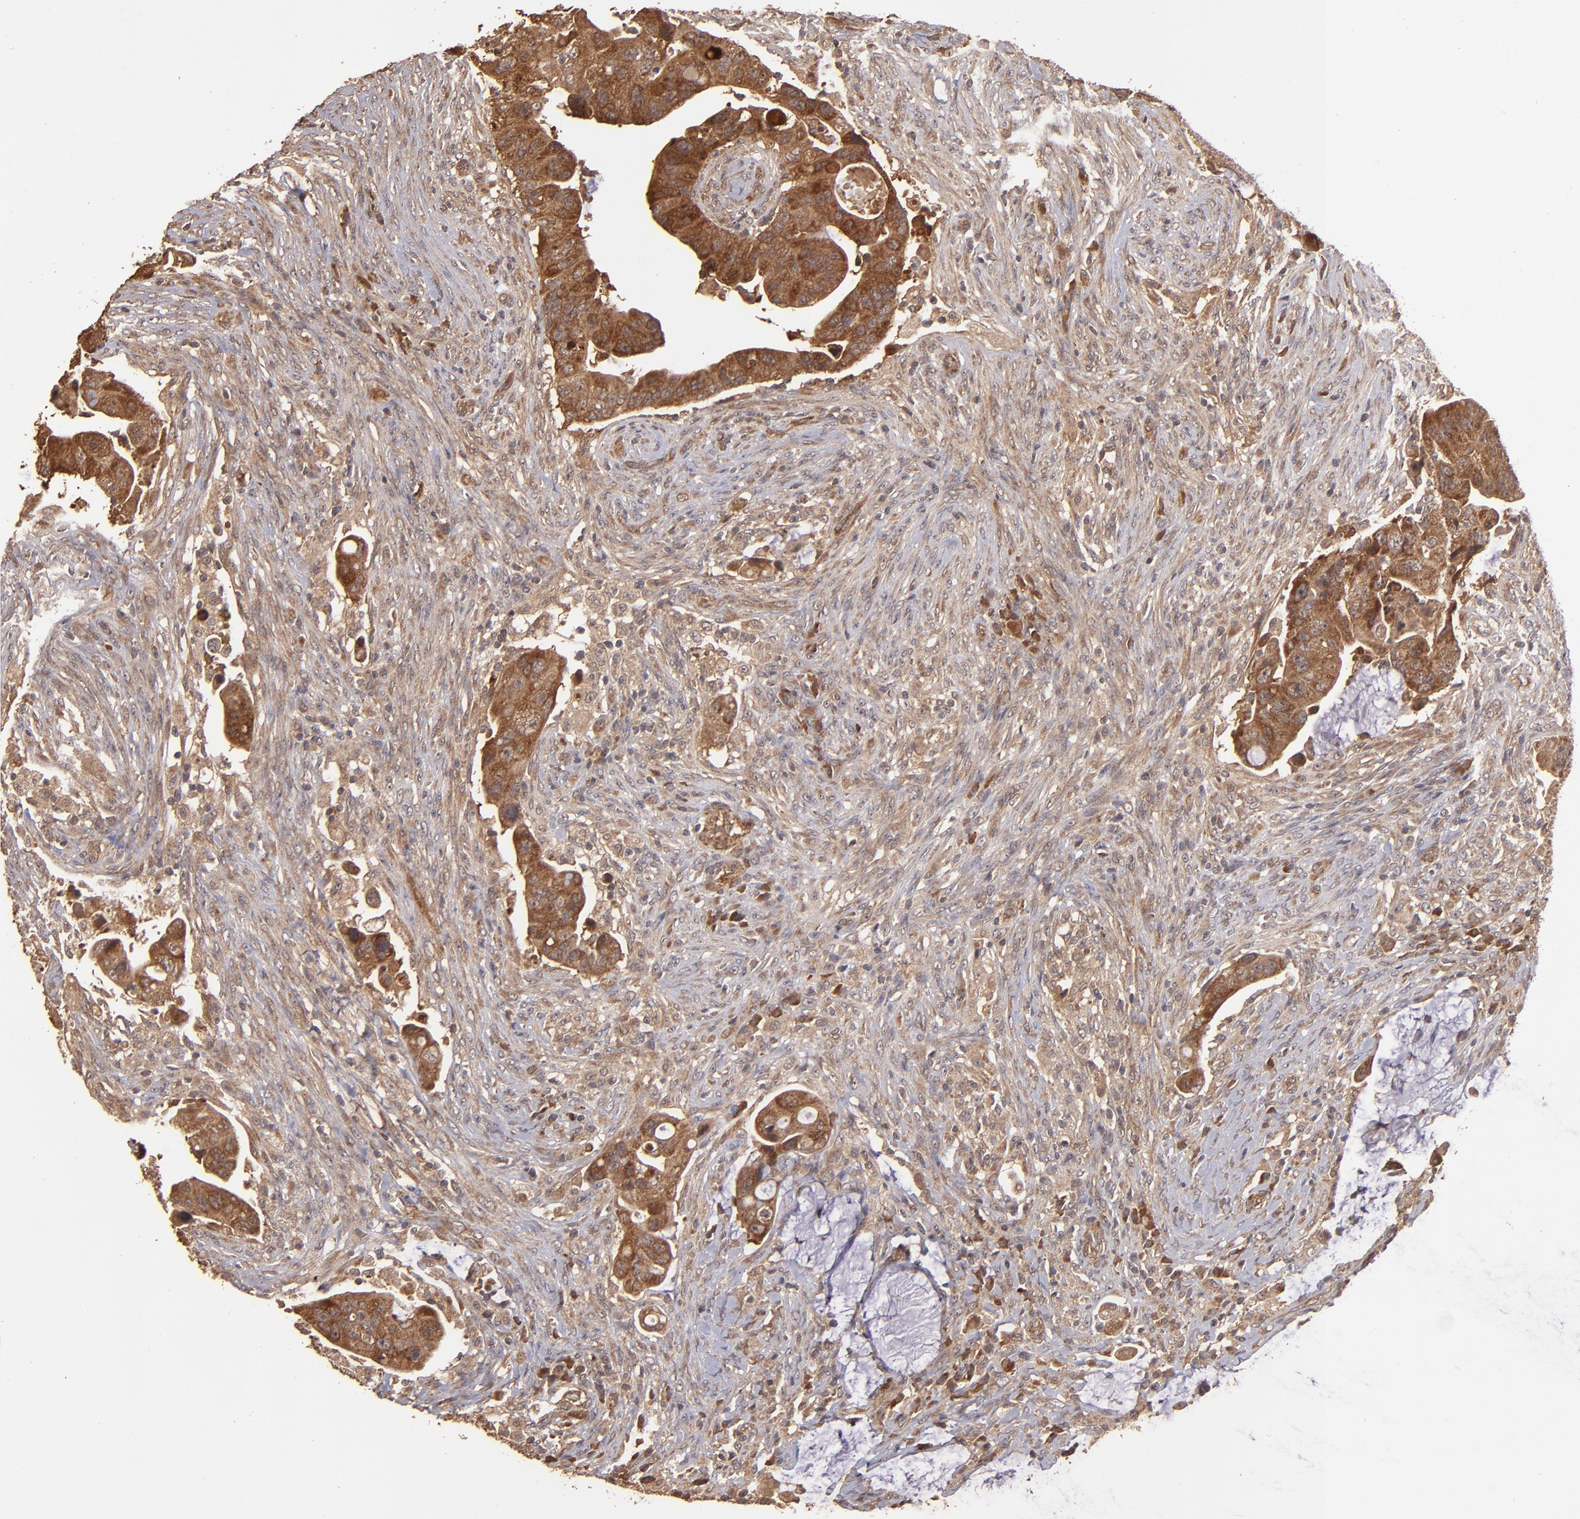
{"staining": {"intensity": "strong", "quantity": ">75%", "location": "cytoplasmic/membranous"}, "tissue": "colorectal cancer", "cell_type": "Tumor cells", "image_type": "cancer", "snomed": [{"axis": "morphology", "description": "Adenocarcinoma, NOS"}, {"axis": "topography", "description": "Rectum"}], "caption": "Immunohistochemical staining of human adenocarcinoma (colorectal) exhibits high levels of strong cytoplasmic/membranous protein staining in about >75% of tumor cells.", "gene": "TXNDC16", "patient": {"sex": "female", "age": 71}}